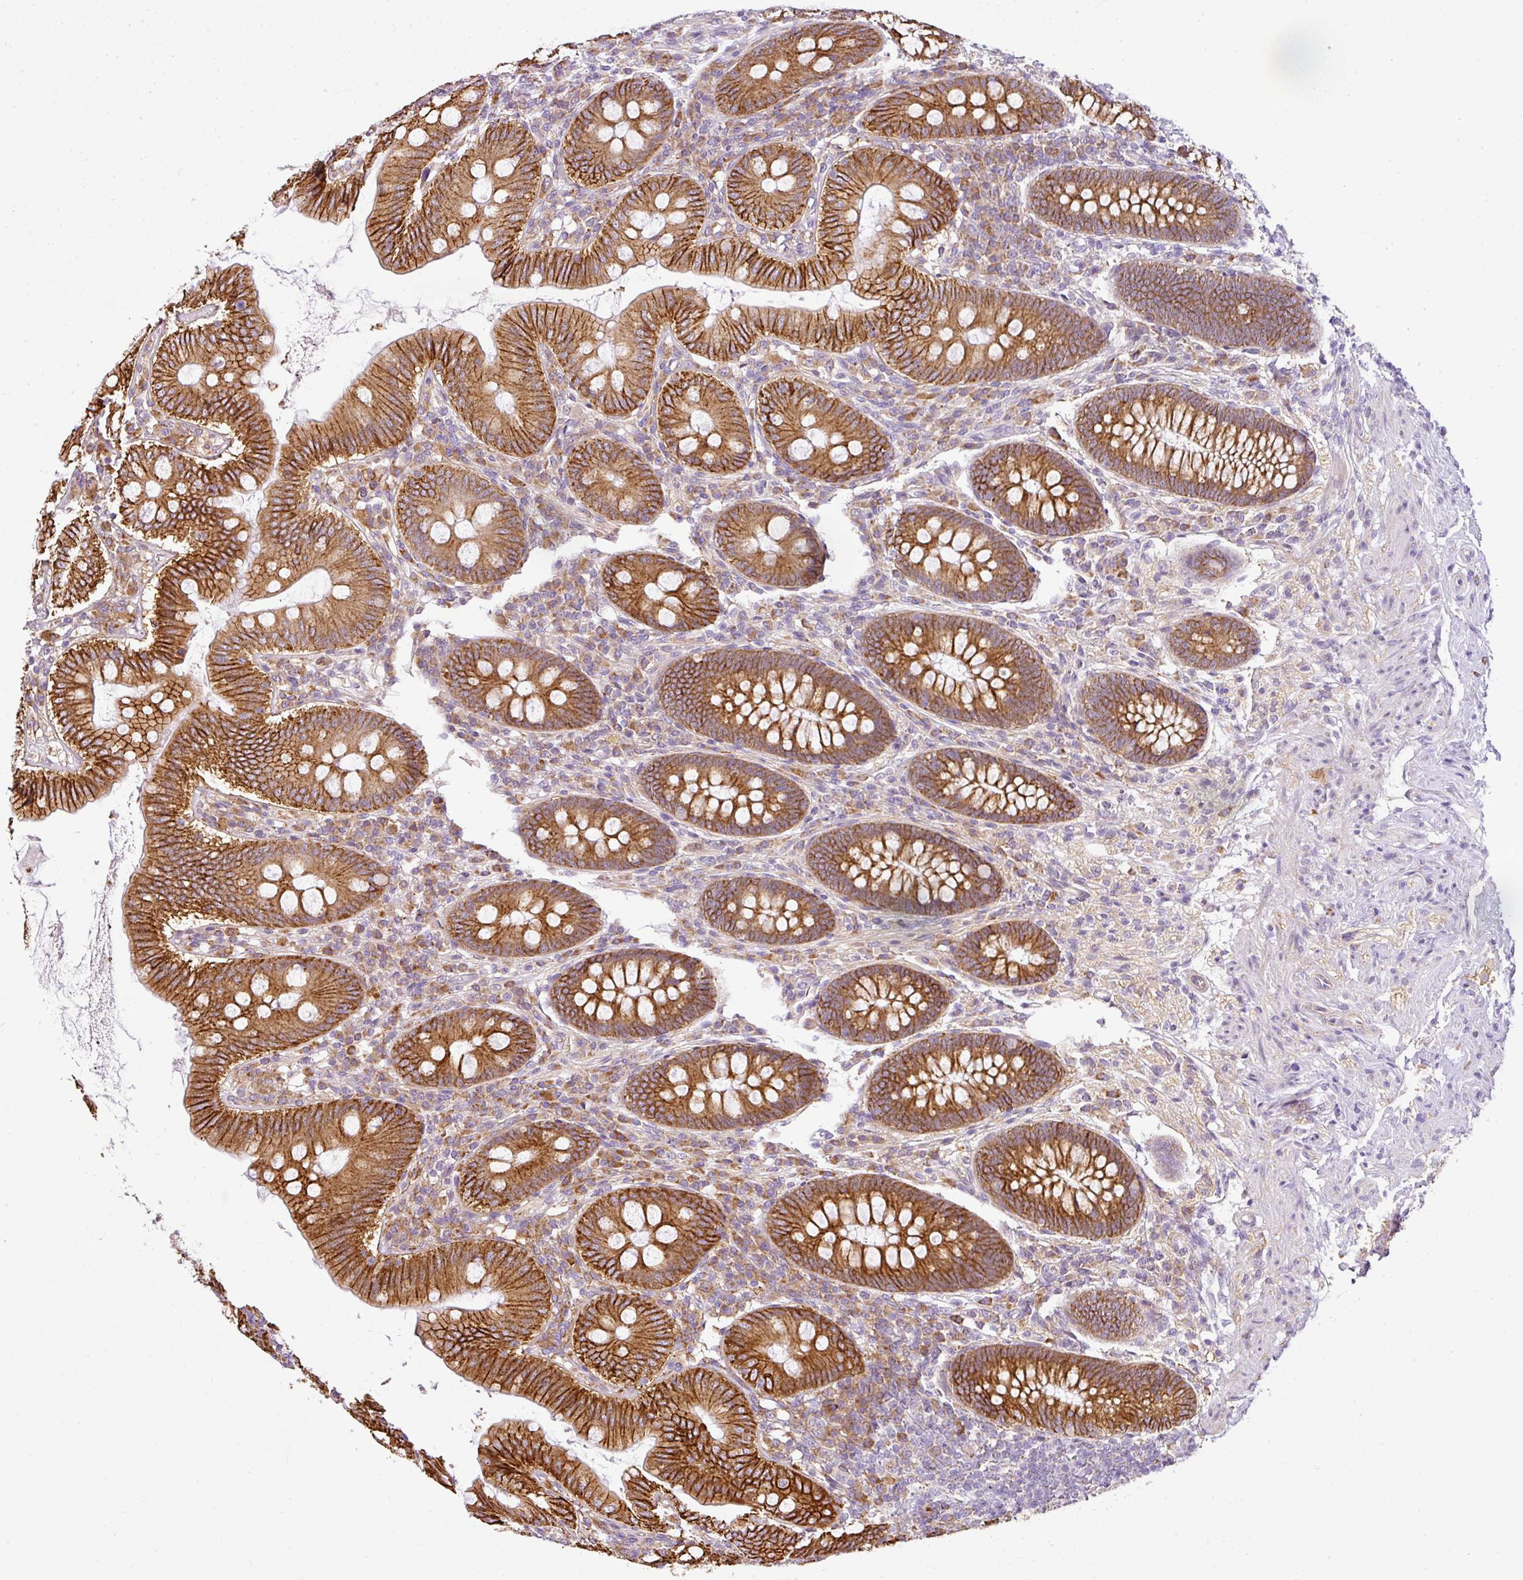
{"staining": {"intensity": "strong", "quantity": ">75%", "location": "cytoplasmic/membranous"}, "tissue": "appendix", "cell_type": "Glandular cells", "image_type": "normal", "snomed": [{"axis": "morphology", "description": "Normal tissue, NOS"}, {"axis": "topography", "description": "Appendix"}], "caption": "This image exhibits immunohistochemistry (IHC) staining of normal appendix, with high strong cytoplasmic/membranous positivity in about >75% of glandular cells.", "gene": "ANKRD18A", "patient": {"sex": "male", "age": 71}}